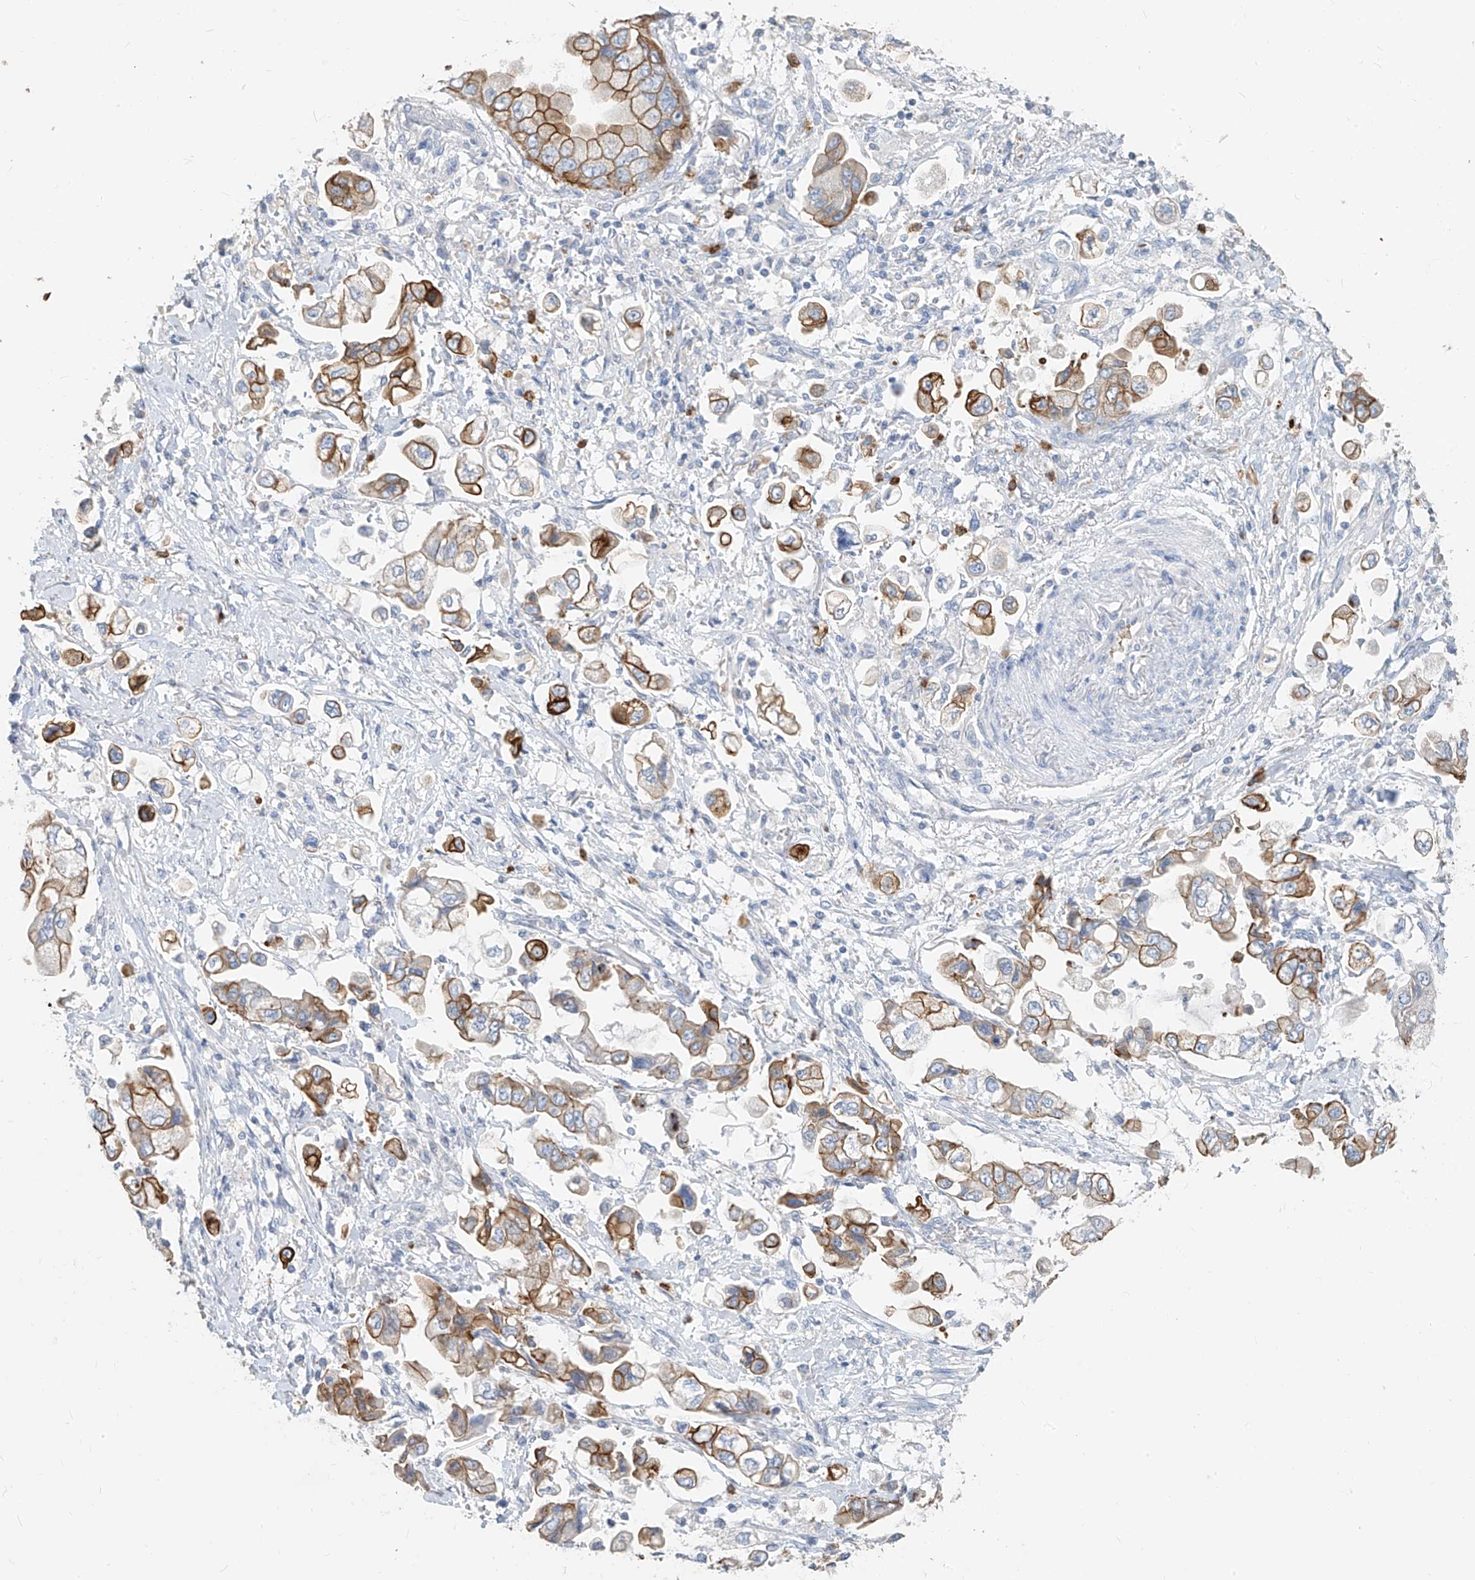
{"staining": {"intensity": "moderate", "quantity": "25%-75%", "location": "cytoplasmic/membranous"}, "tissue": "stomach cancer", "cell_type": "Tumor cells", "image_type": "cancer", "snomed": [{"axis": "morphology", "description": "Adenocarcinoma, NOS"}, {"axis": "topography", "description": "Stomach"}], "caption": "Immunohistochemical staining of stomach cancer (adenocarcinoma) displays medium levels of moderate cytoplasmic/membranous positivity in about 25%-75% of tumor cells.", "gene": "PAFAH1B3", "patient": {"sex": "male", "age": 62}}